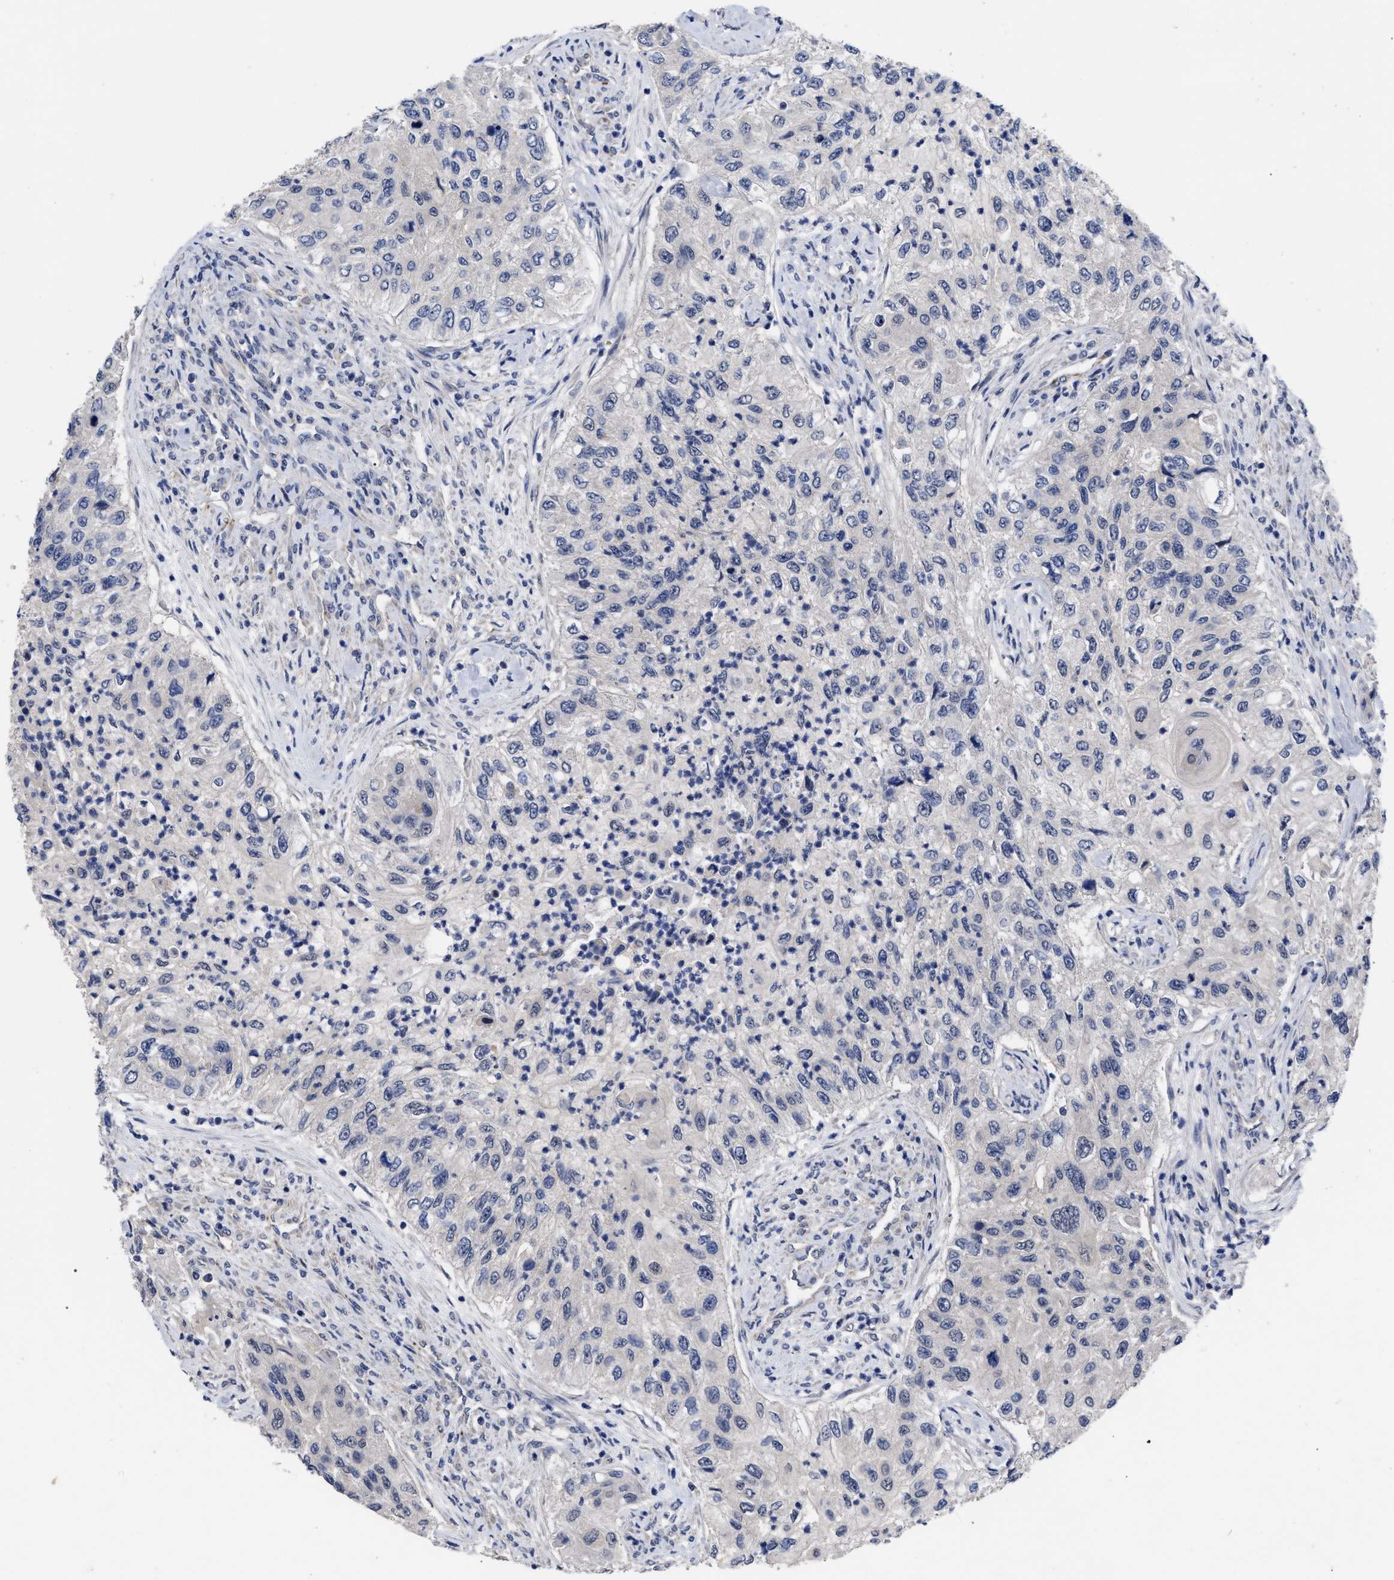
{"staining": {"intensity": "negative", "quantity": "none", "location": "none"}, "tissue": "urothelial cancer", "cell_type": "Tumor cells", "image_type": "cancer", "snomed": [{"axis": "morphology", "description": "Urothelial carcinoma, High grade"}, {"axis": "topography", "description": "Urinary bladder"}], "caption": "Tumor cells show no significant expression in urothelial cancer.", "gene": "CCN5", "patient": {"sex": "female", "age": 60}}